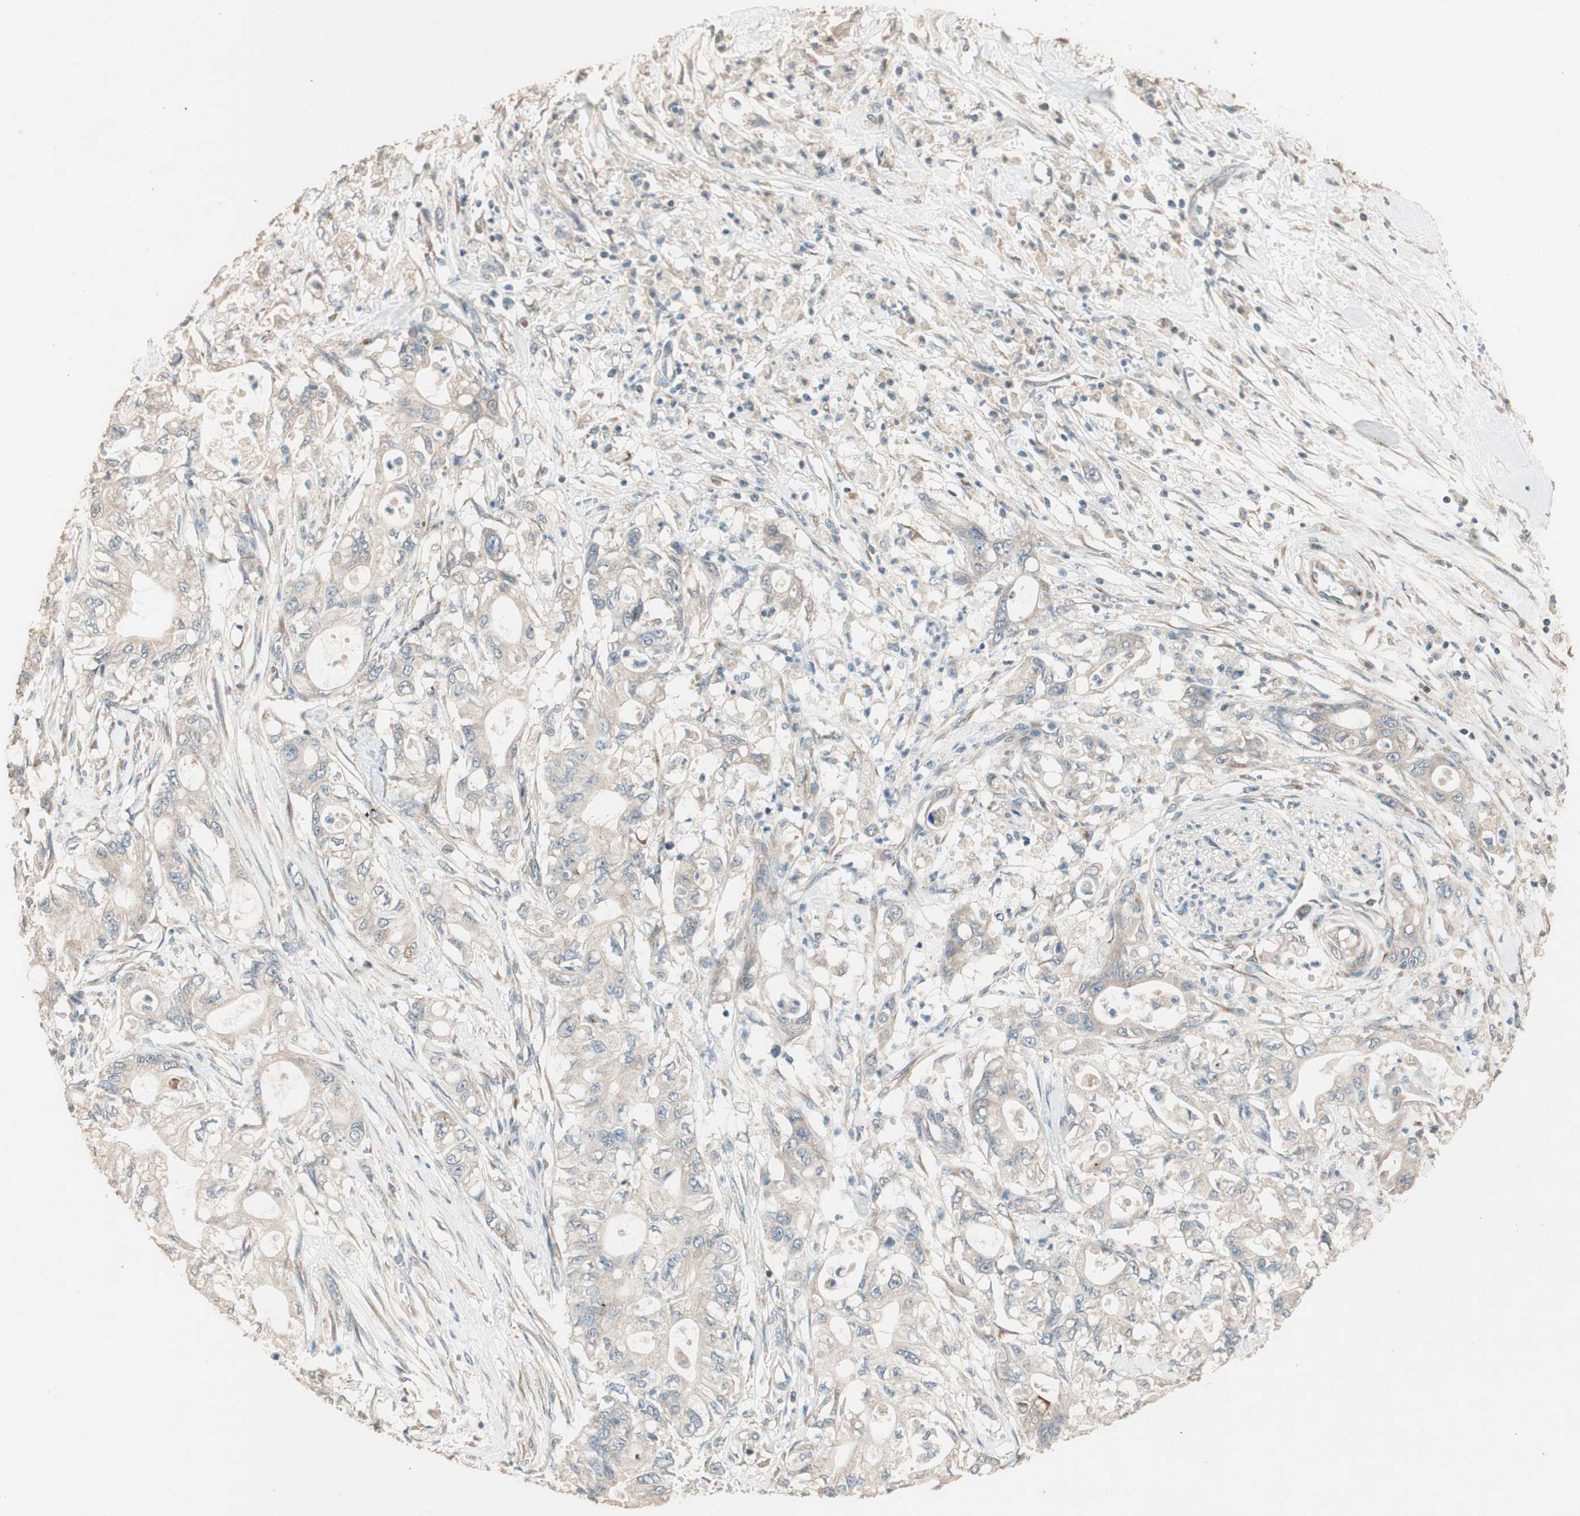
{"staining": {"intensity": "weak", "quantity": ">75%", "location": "cytoplasmic/membranous"}, "tissue": "pancreatic cancer", "cell_type": "Tumor cells", "image_type": "cancer", "snomed": [{"axis": "morphology", "description": "Adenocarcinoma, NOS"}, {"axis": "topography", "description": "Pancreas"}], "caption": "Immunohistochemistry (IHC) of pancreatic cancer displays low levels of weak cytoplasmic/membranous positivity in approximately >75% of tumor cells.", "gene": "RARRES1", "patient": {"sex": "male", "age": 79}}